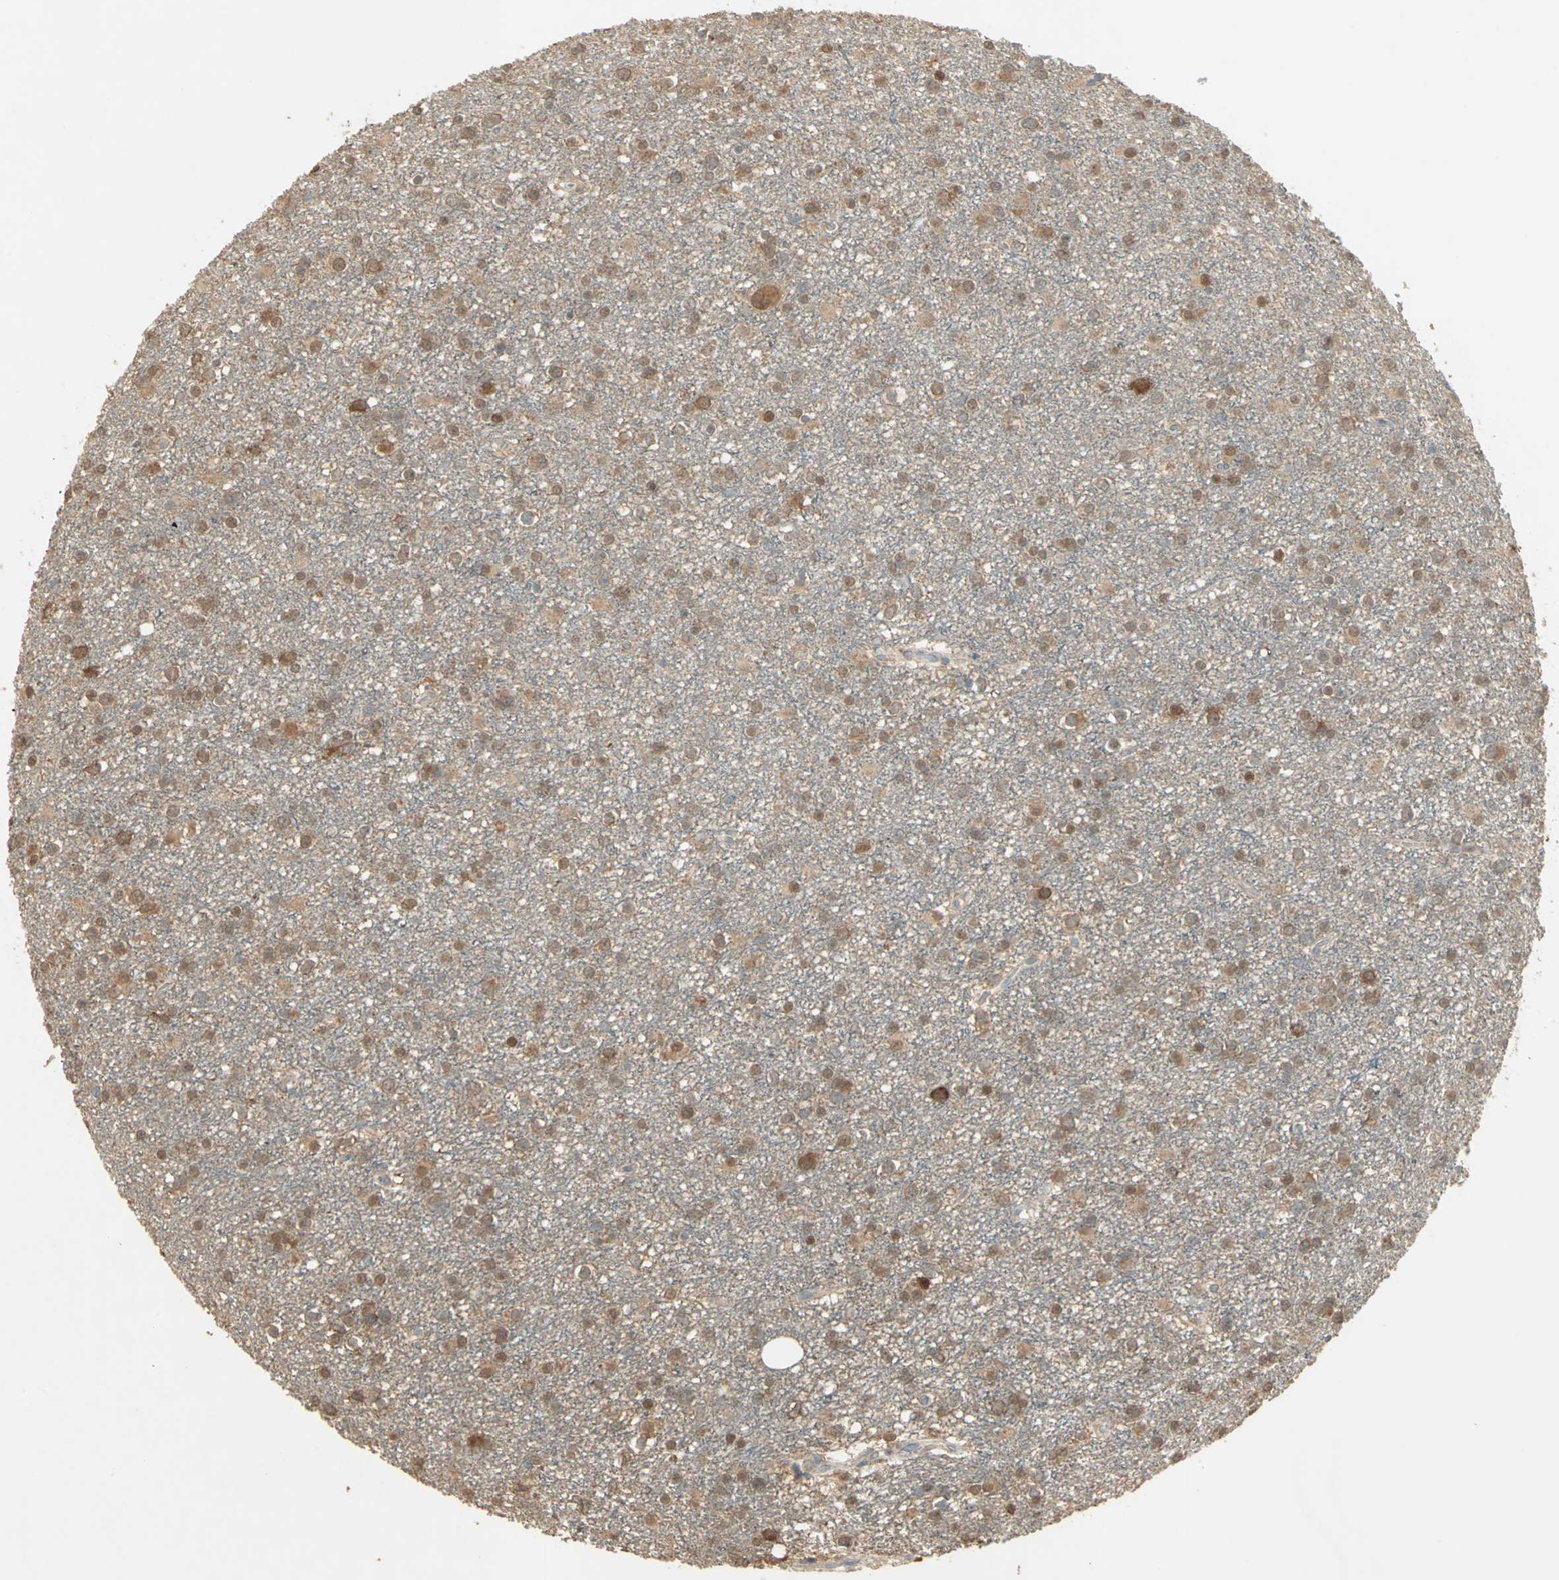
{"staining": {"intensity": "moderate", "quantity": ">75%", "location": "nuclear"}, "tissue": "glioma", "cell_type": "Tumor cells", "image_type": "cancer", "snomed": [{"axis": "morphology", "description": "Glioma, malignant, Low grade"}, {"axis": "topography", "description": "Brain"}], "caption": "Immunohistochemical staining of human malignant glioma (low-grade) reveals moderate nuclear protein staining in approximately >75% of tumor cells.", "gene": "BIRC2", "patient": {"sex": "male", "age": 42}}